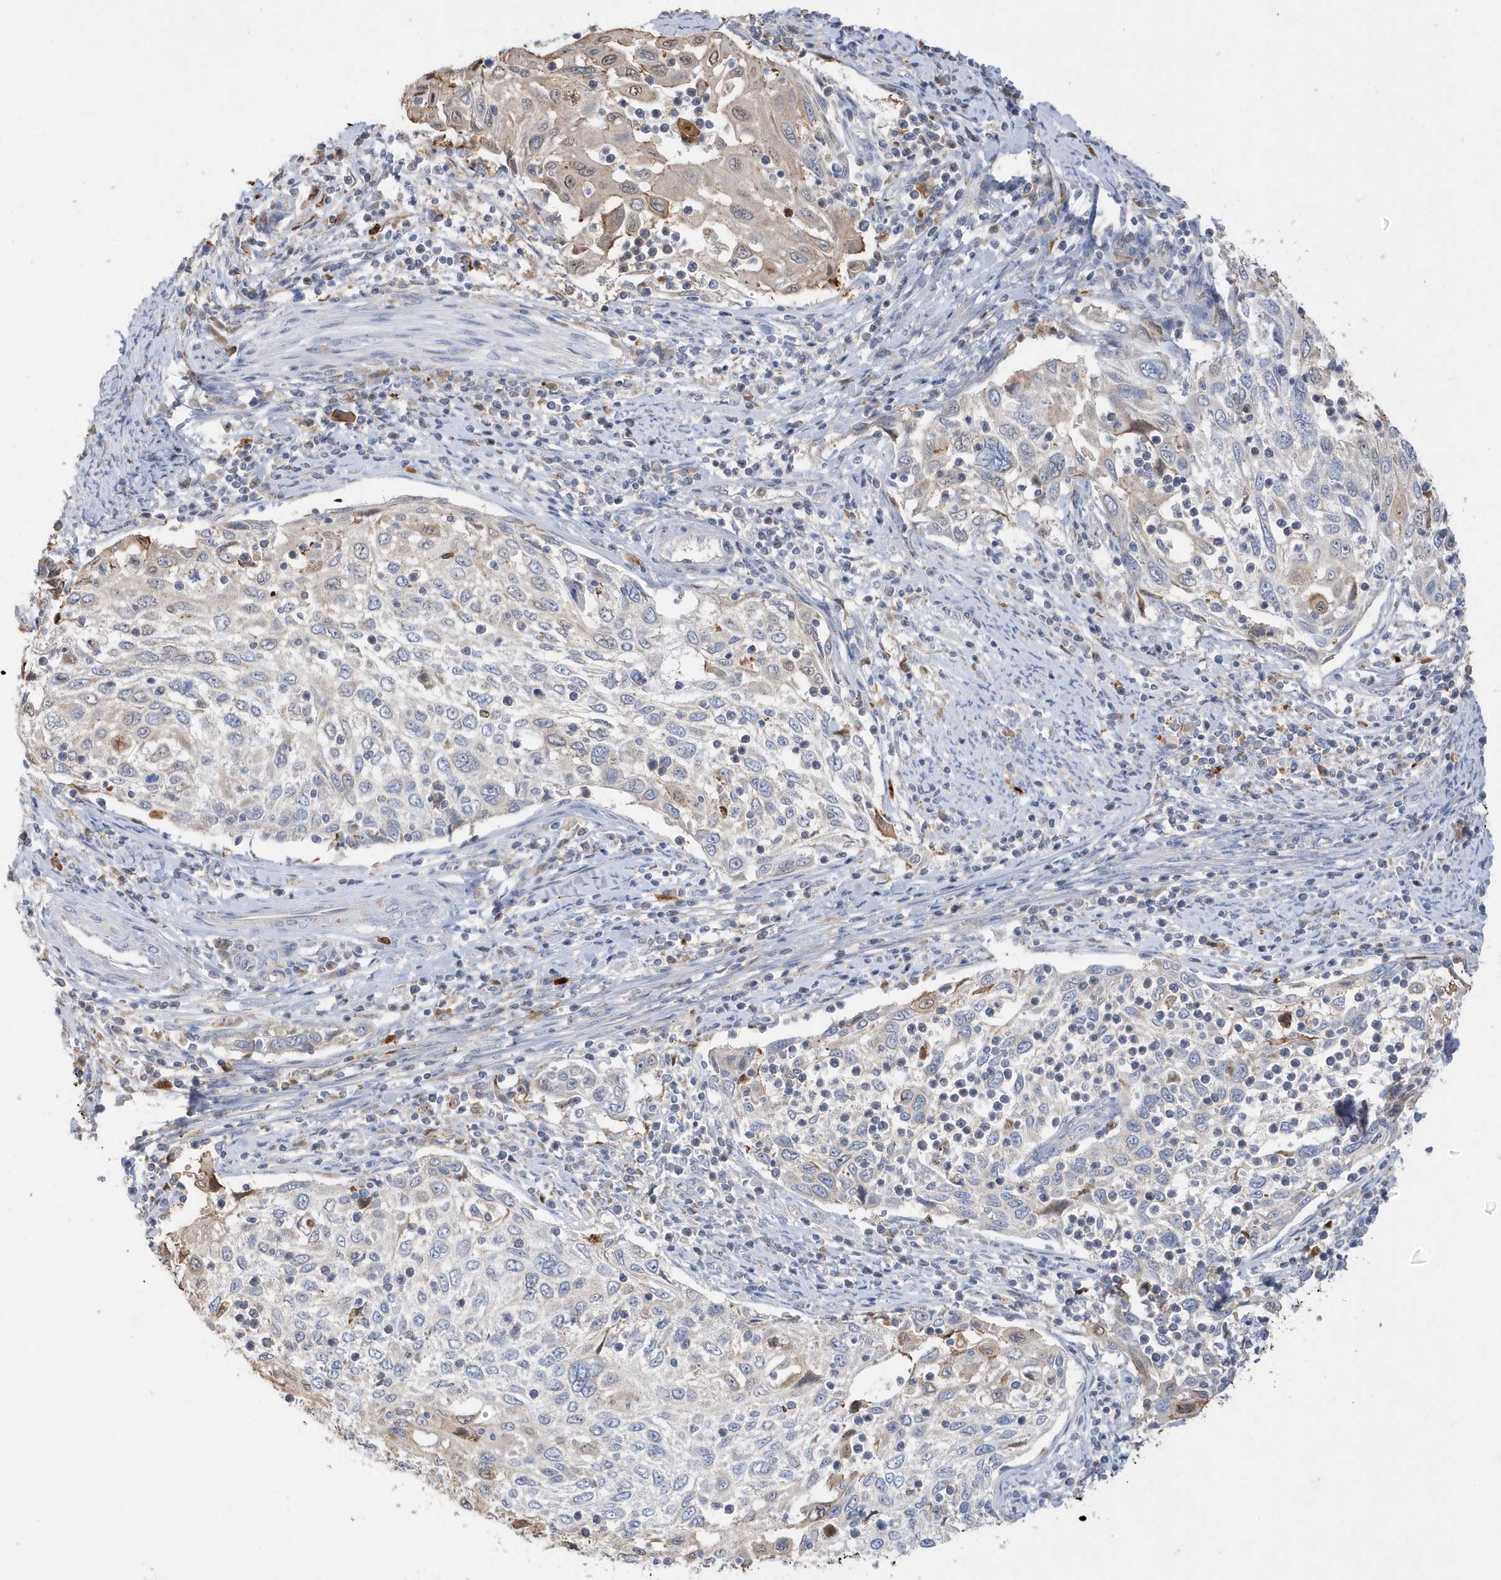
{"staining": {"intensity": "weak", "quantity": "<25%", "location": "cytoplasmic/membranous"}, "tissue": "cervical cancer", "cell_type": "Tumor cells", "image_type": "cancer", "snomed": [{"axis": "morphology", "description": "Squamous cell carcinoma, NOS"}, {"axis": "topography", "description": "Cervix"}], "caption": "A high-resolution histopathology image shows immunohistochemistry (IHC) staining of cervical squamous cell carcinoma, which reveals no significant positivity in tumor cells.", "gene": "DPP9", "patient": {"sex": "female", "age": 70}}